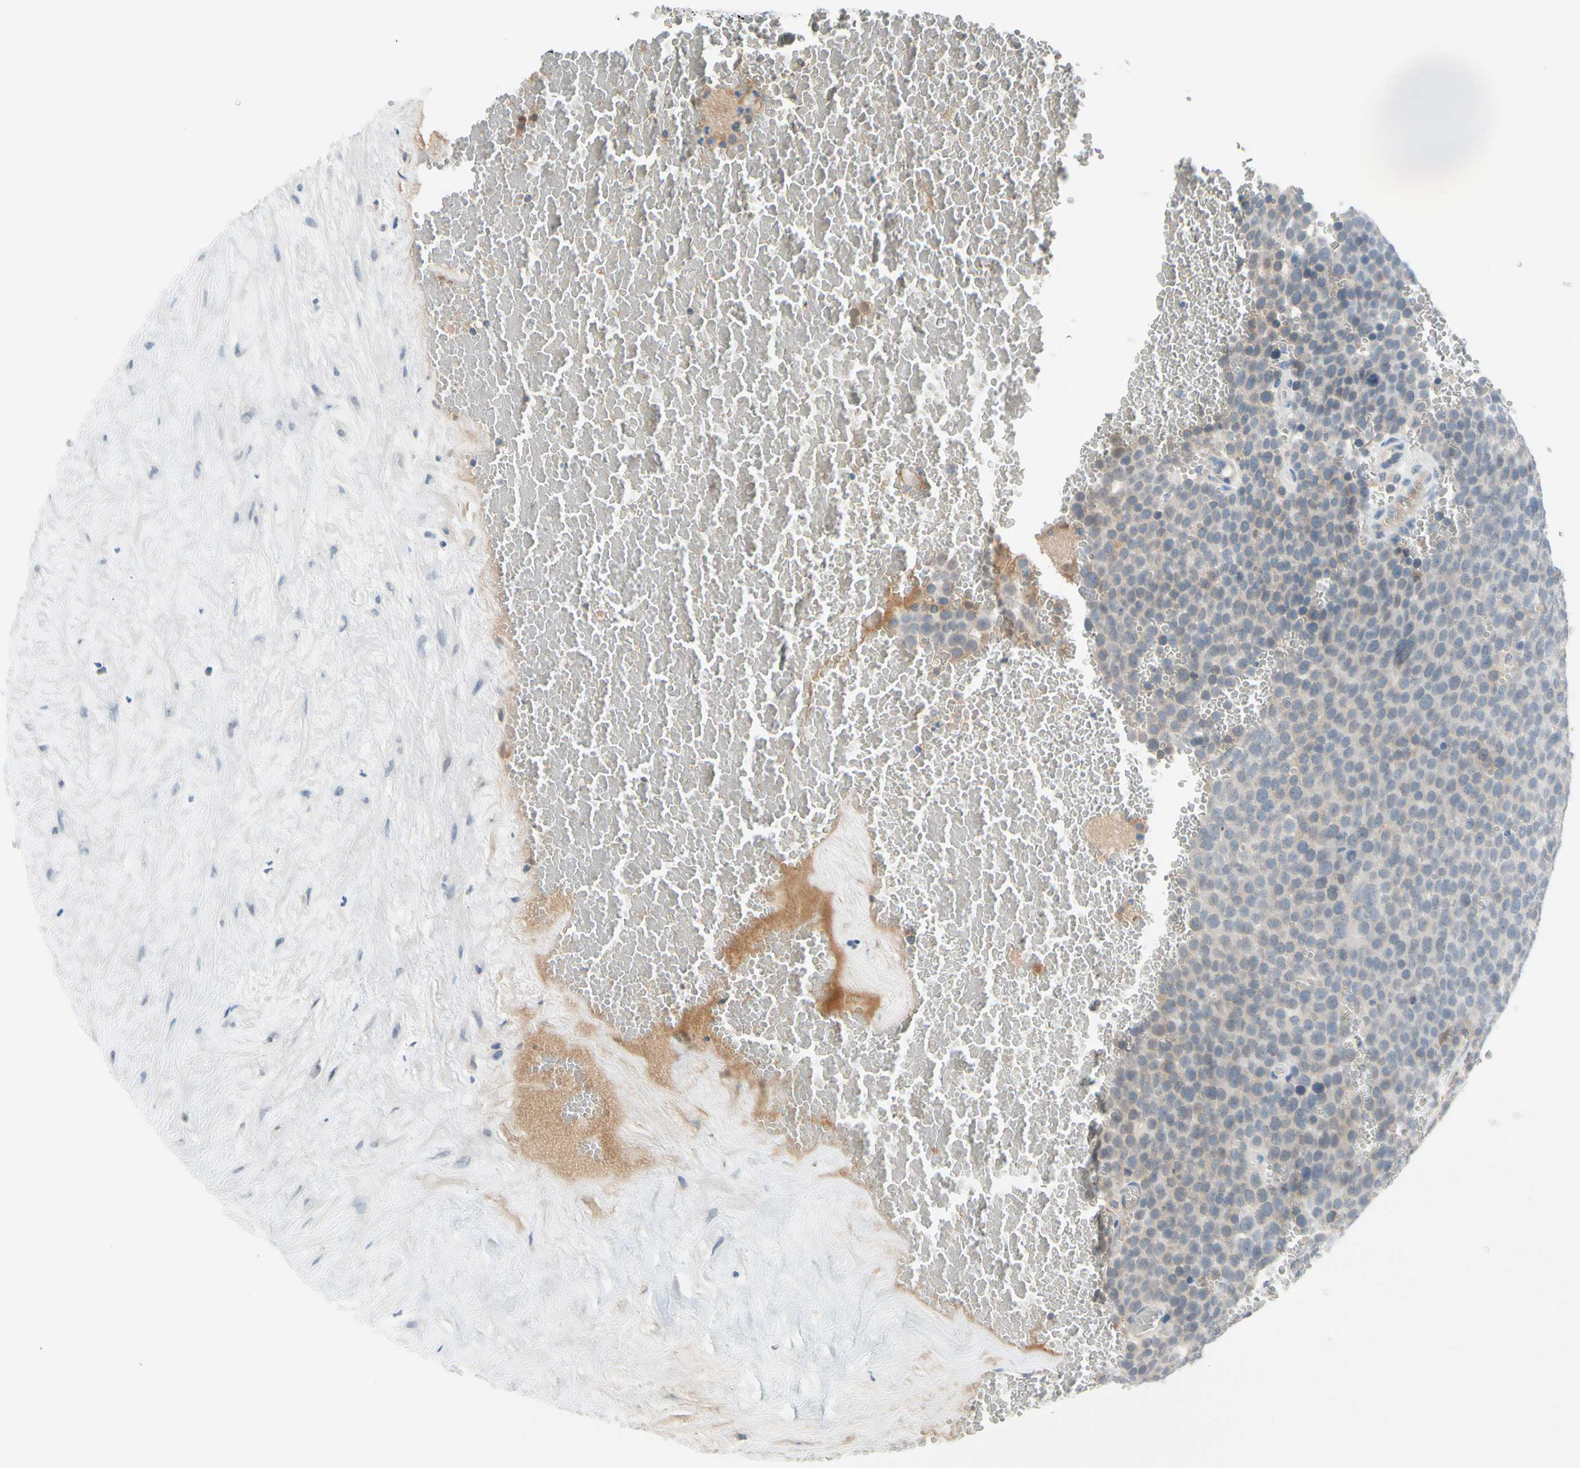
{"staining": {"intensity": "negative", "quantity": "none", "location": "none"}, "tissue": "testis cancer", "cell_type": "Tumor cells", "image_type": "cancer", "snomed": [{"axis": "morphology", "description": "Seminoma, NOS"}, {"axis": "topography", "description": "Testis"}], "caption": "The photomicrograph reveals no significant staining in tumor cells of testis cancer.", "gene": "CNDP1", "patient": {"sex": "male", "age": 71}}